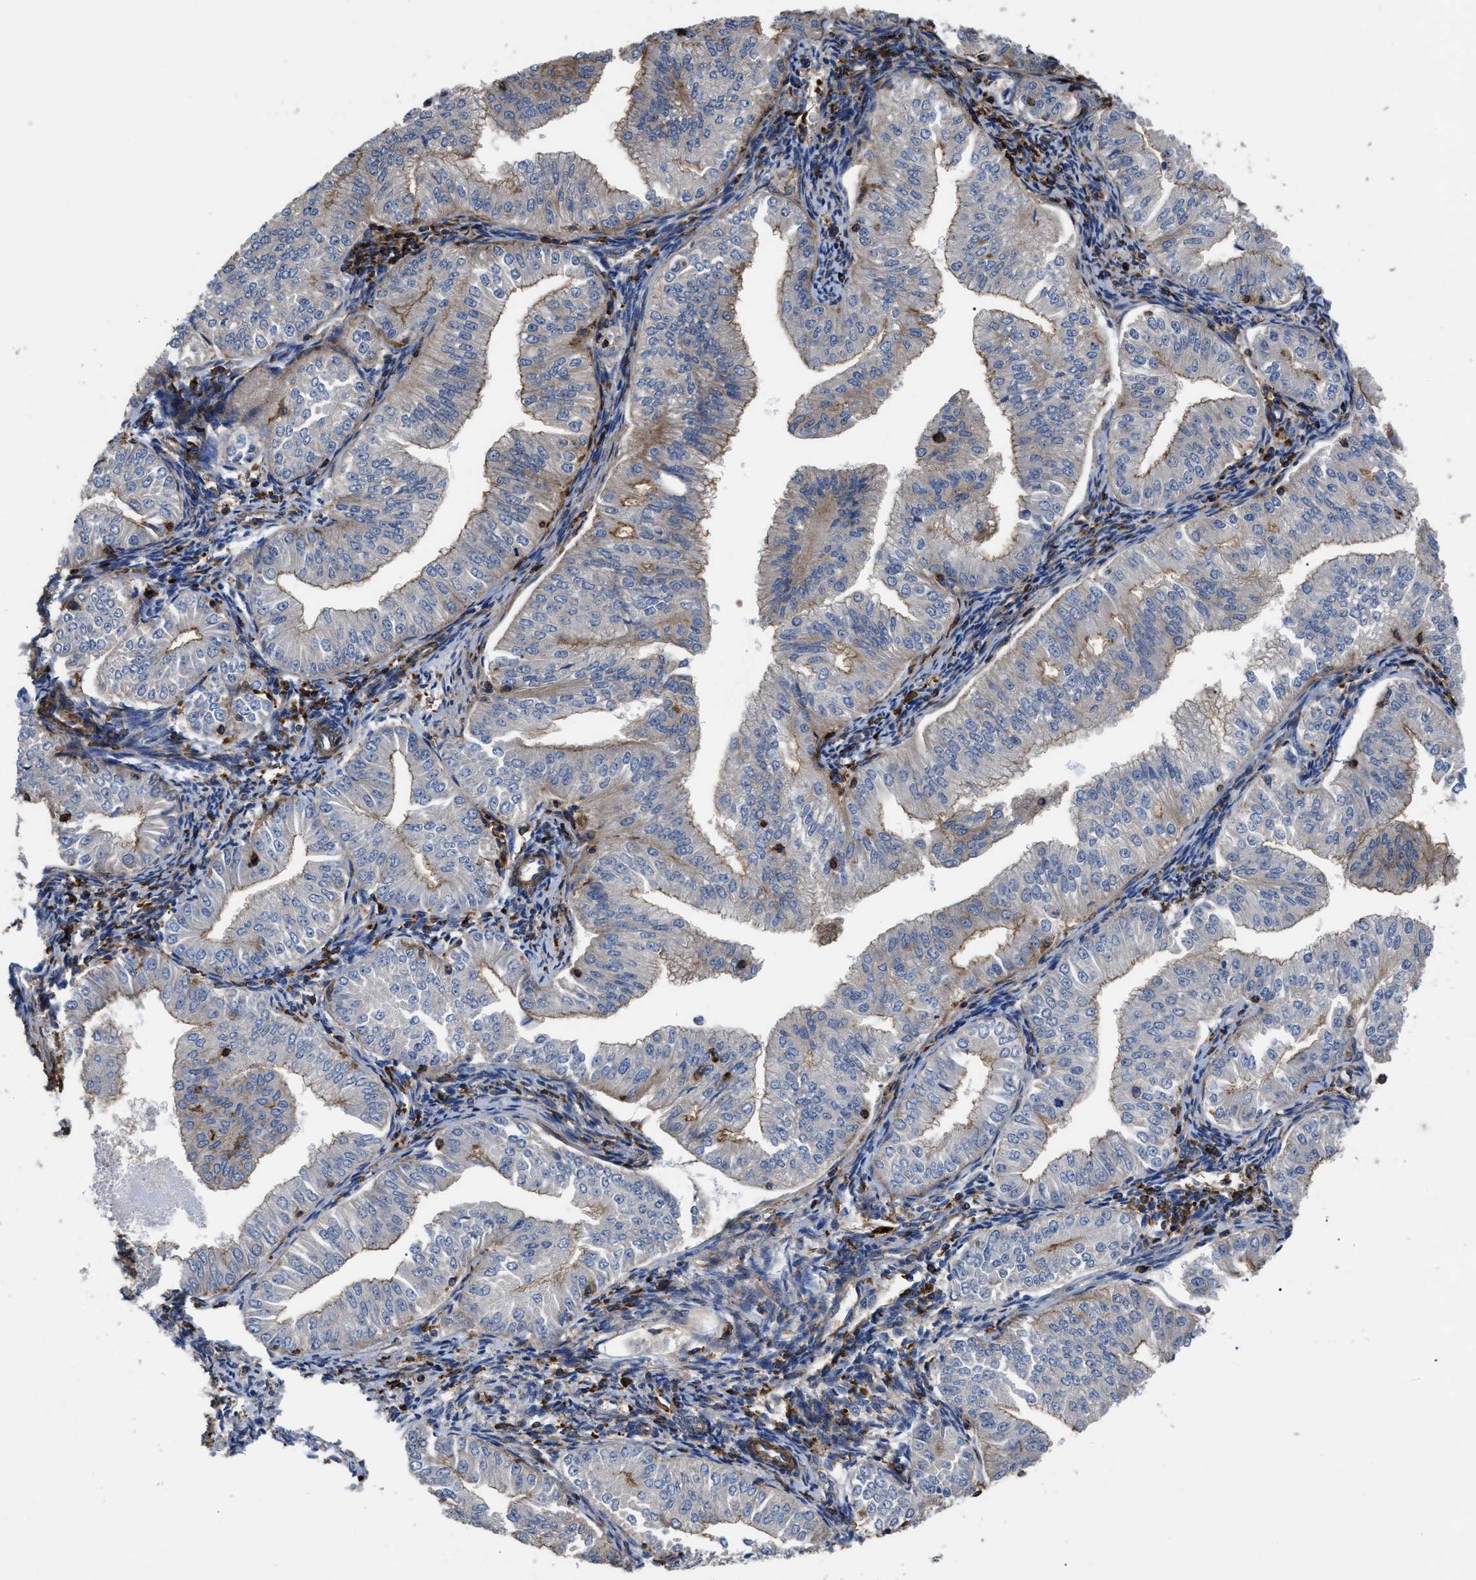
{"staining": {"intensity": "weak", "quantity": ">75%", "location": "cytoplasmic/membranous"}, "tissue": "endometrial cancer", "cell_type": "Tumor cells", "image_type": "cancer", "snomed": [{"axis": "morphology", "description": "Normal tissue, NOS"}, {"axis": "morphology", "description": "Adenocarcinoma, NOS"}, {"axis": "topography", "description": "Endometrium"}], "caption": "Immunohistochemistry (IHC) (DAB) staining of adenocarcinoma (endometrial) reveals weak cytoplasmic/membranous protein staining in about >75% of tumor cells.", "gene": "SCUBE2", "patient": {"sex": "female", "age": 53}}